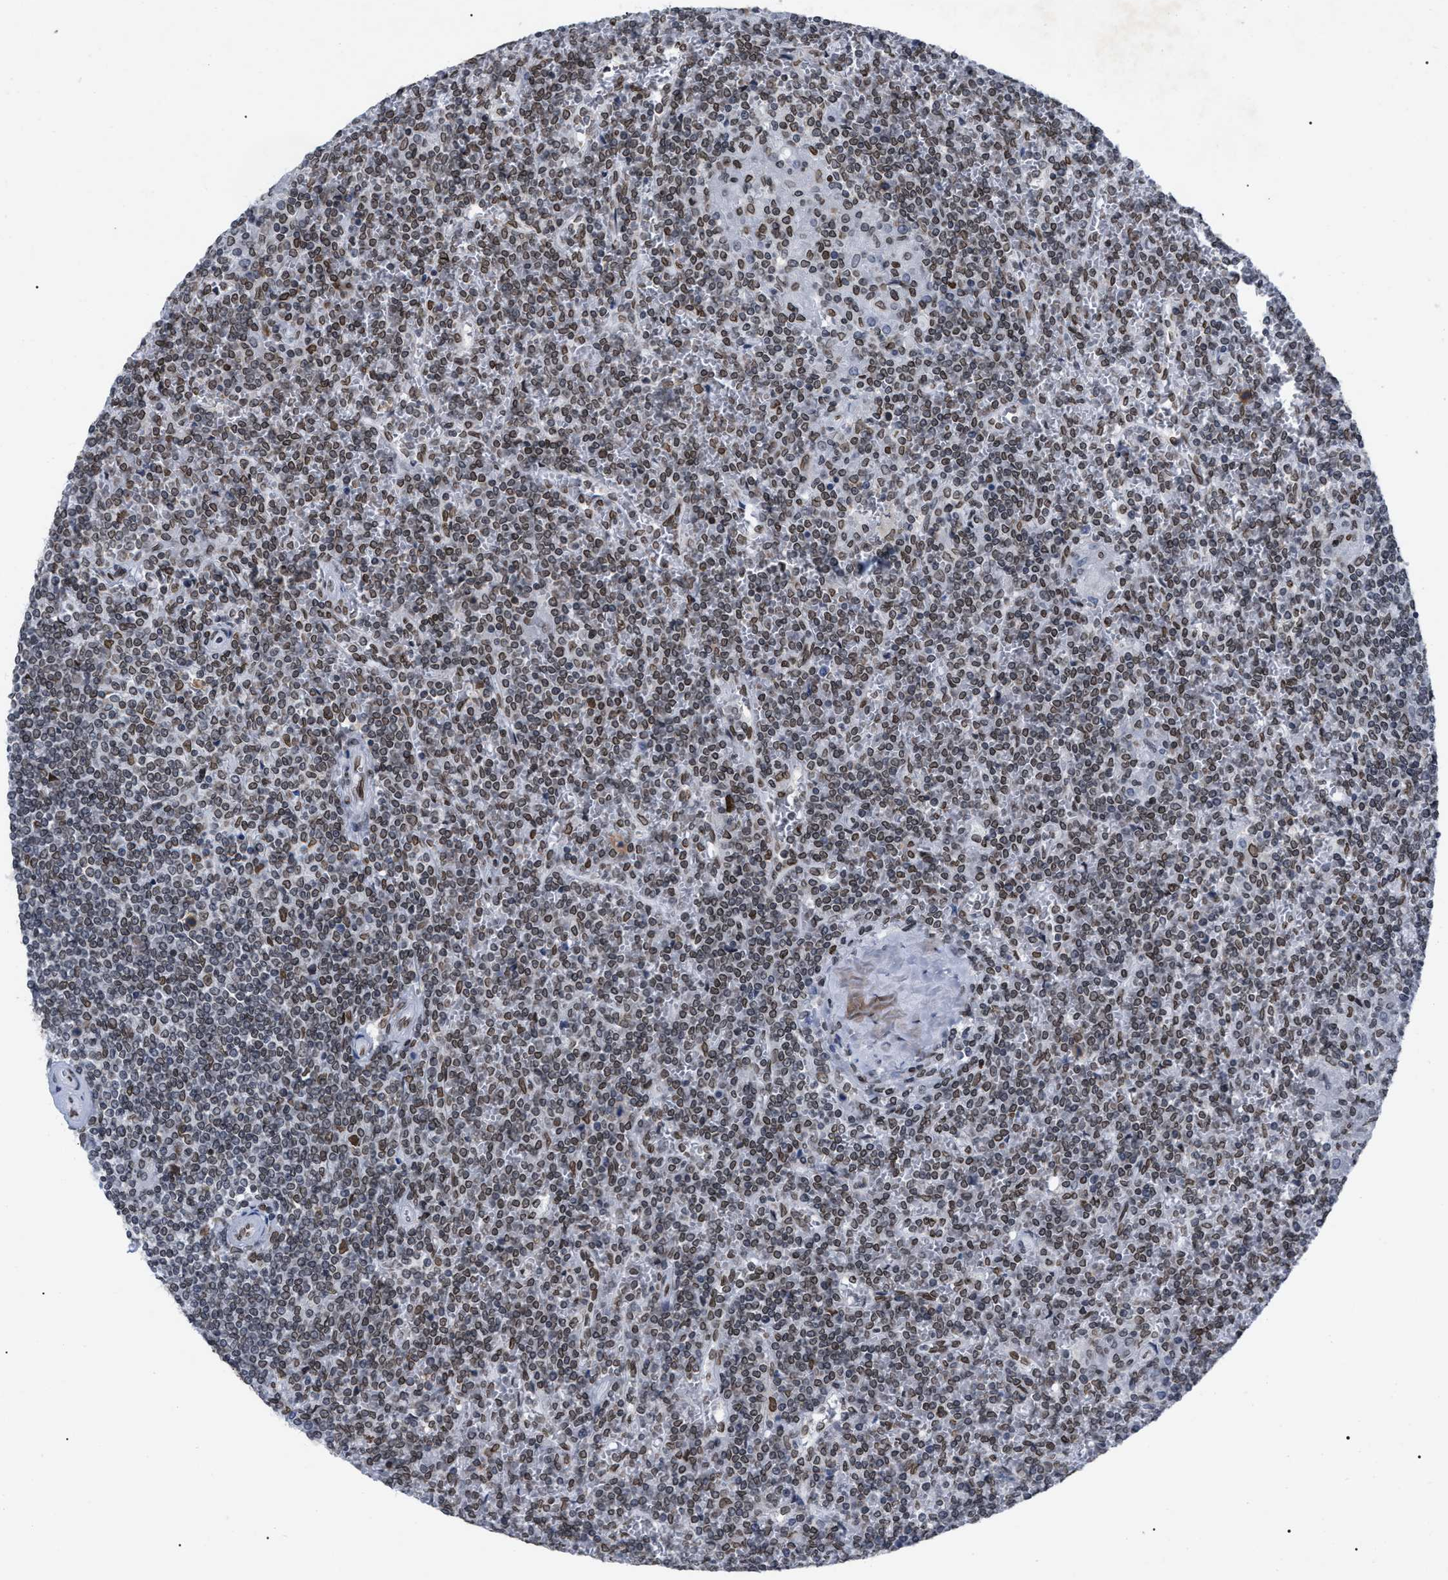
{"staining": {"intensity": "moderate", "quantity": ">75%", "location": "cytoplasmic/membranous,nuclear"}, "tissue": "lymphoma", "cell_type": "Tumor cells", "image_type": "cancer", "snomed": [{"axis": "morphology", "description": "Malignant lymphoma, non-Hodgkin's type, Low grade"}, {"axis": "topography", "description": "Spleen"}], "caption": "Lymphoma tissue exhibits moderate cytoplasmic/membranous and nuclear expression in about >75% of tumor cells, visualized by immunohistochemistry.", "gene": "TPR", "patient": {"sex": "female", "age": 19}}